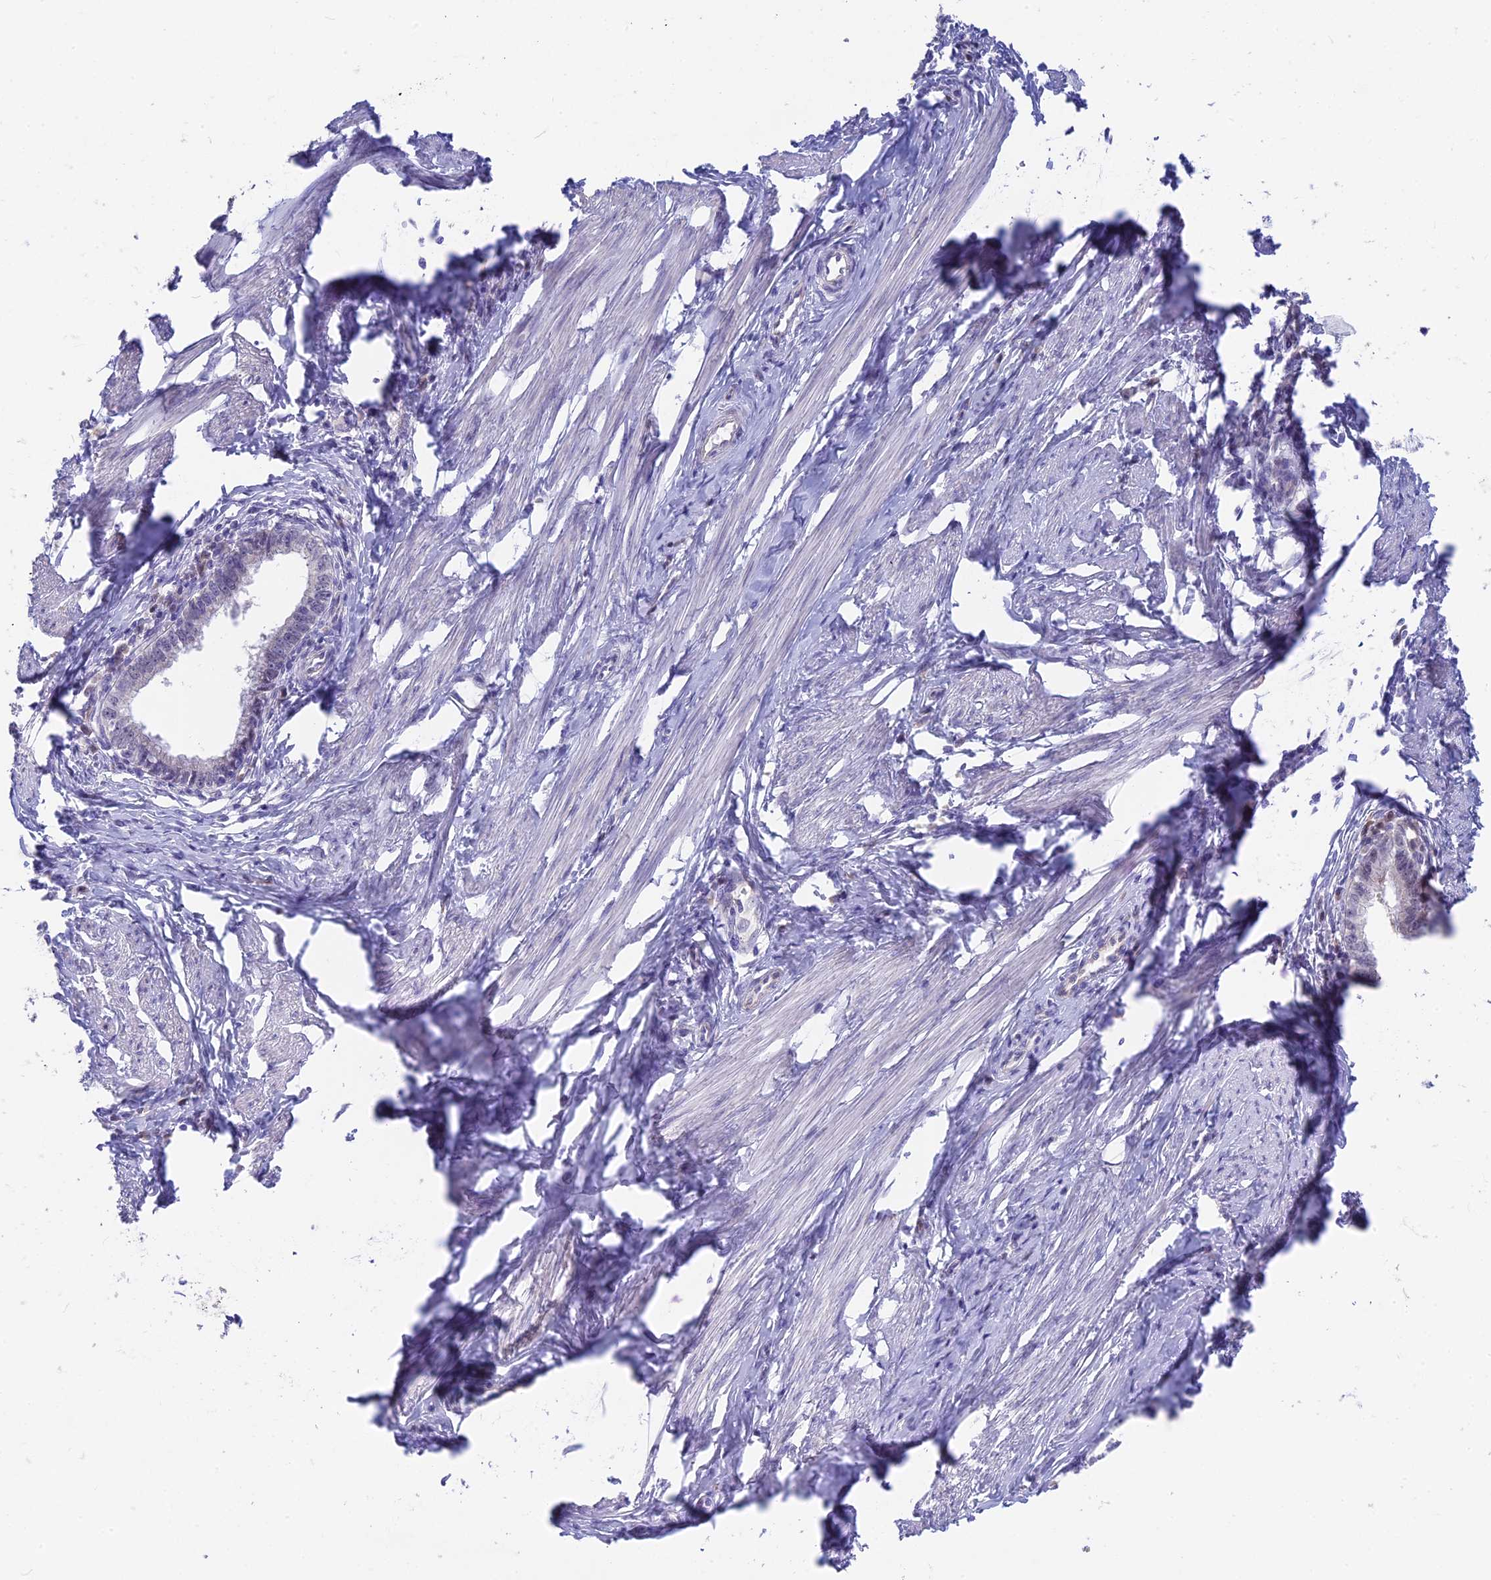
{"staining": {"intensity": "negative", "quantity": "none", "location": "none"}, "tissue": "cervical cancer", "cell_type": "Tumor cells", "image_type": "cancer", "snomed": [{"axis": "morphology", "description": "Adenocarcinoma, NOS"}, {"axis": "topography", "description": "Cervix"}], "caption": "DAB immunohistochemical staining of adenocarcinoma (cervical) shows no significant staining in tumor cells. (DAB immunohistochemistry (IHC) visualized using brightfield microscopy, high magnification).", "gene": "SNTN", "patient": {"sex": "female", "age": 36}}